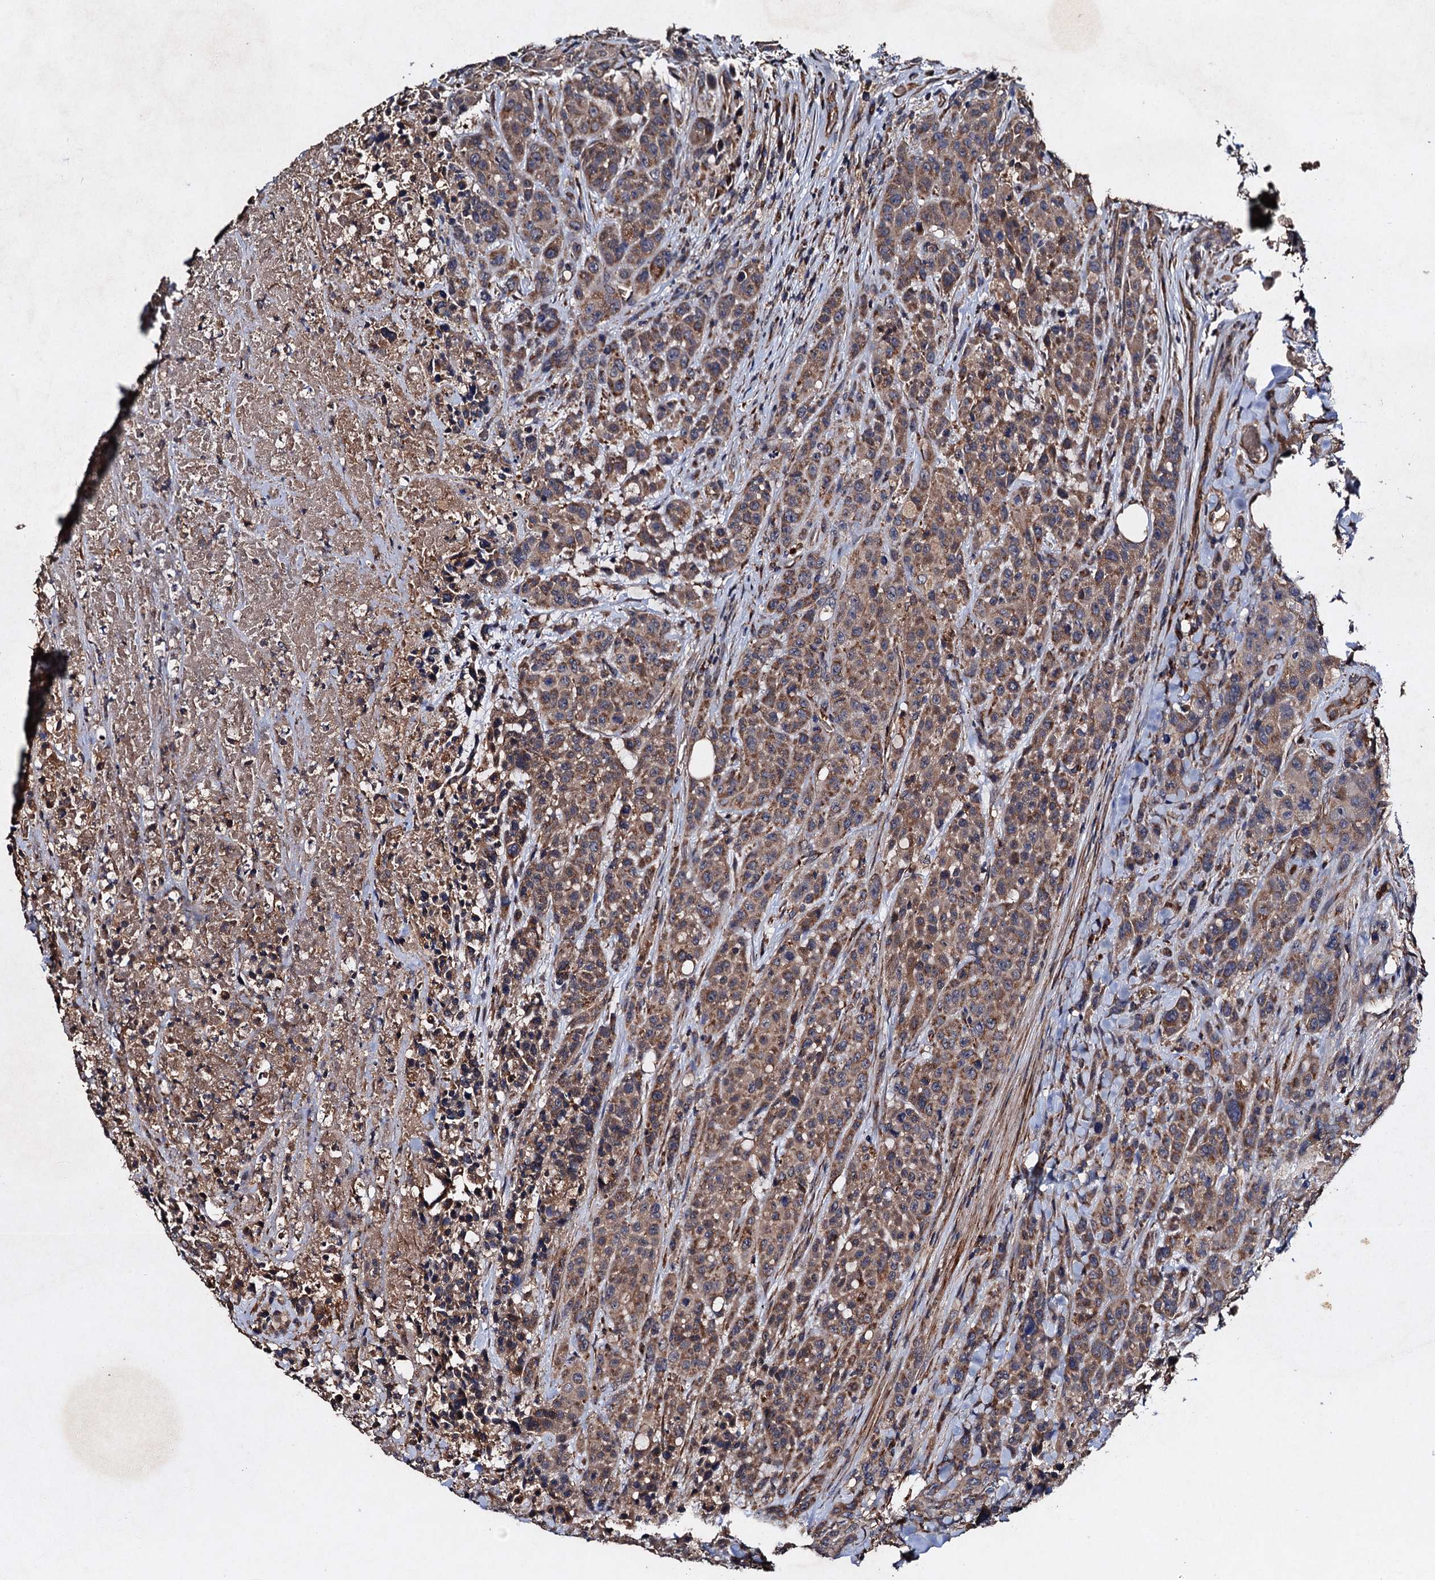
{"staining": {"intensity": "moderate", "quantity": ">75%", "location": "cytoplasmic/membranous"}, "tissue": "colorectal cancer", "cell_type": "Tumor cells", "image_type": "cancer", "snomed": [{"axis": "morphology", "description": "Adenocarcinoma, NOS"}, {"axis": "topography", "description": "Colon"}], "caption": "Moderate cytoplasmic/membranous protein expression is appreciated in about >75% of tumor cells in colorectal cancer.", "gene": "NDUFA13", "patient": {"sex": "male", "age": 62}}